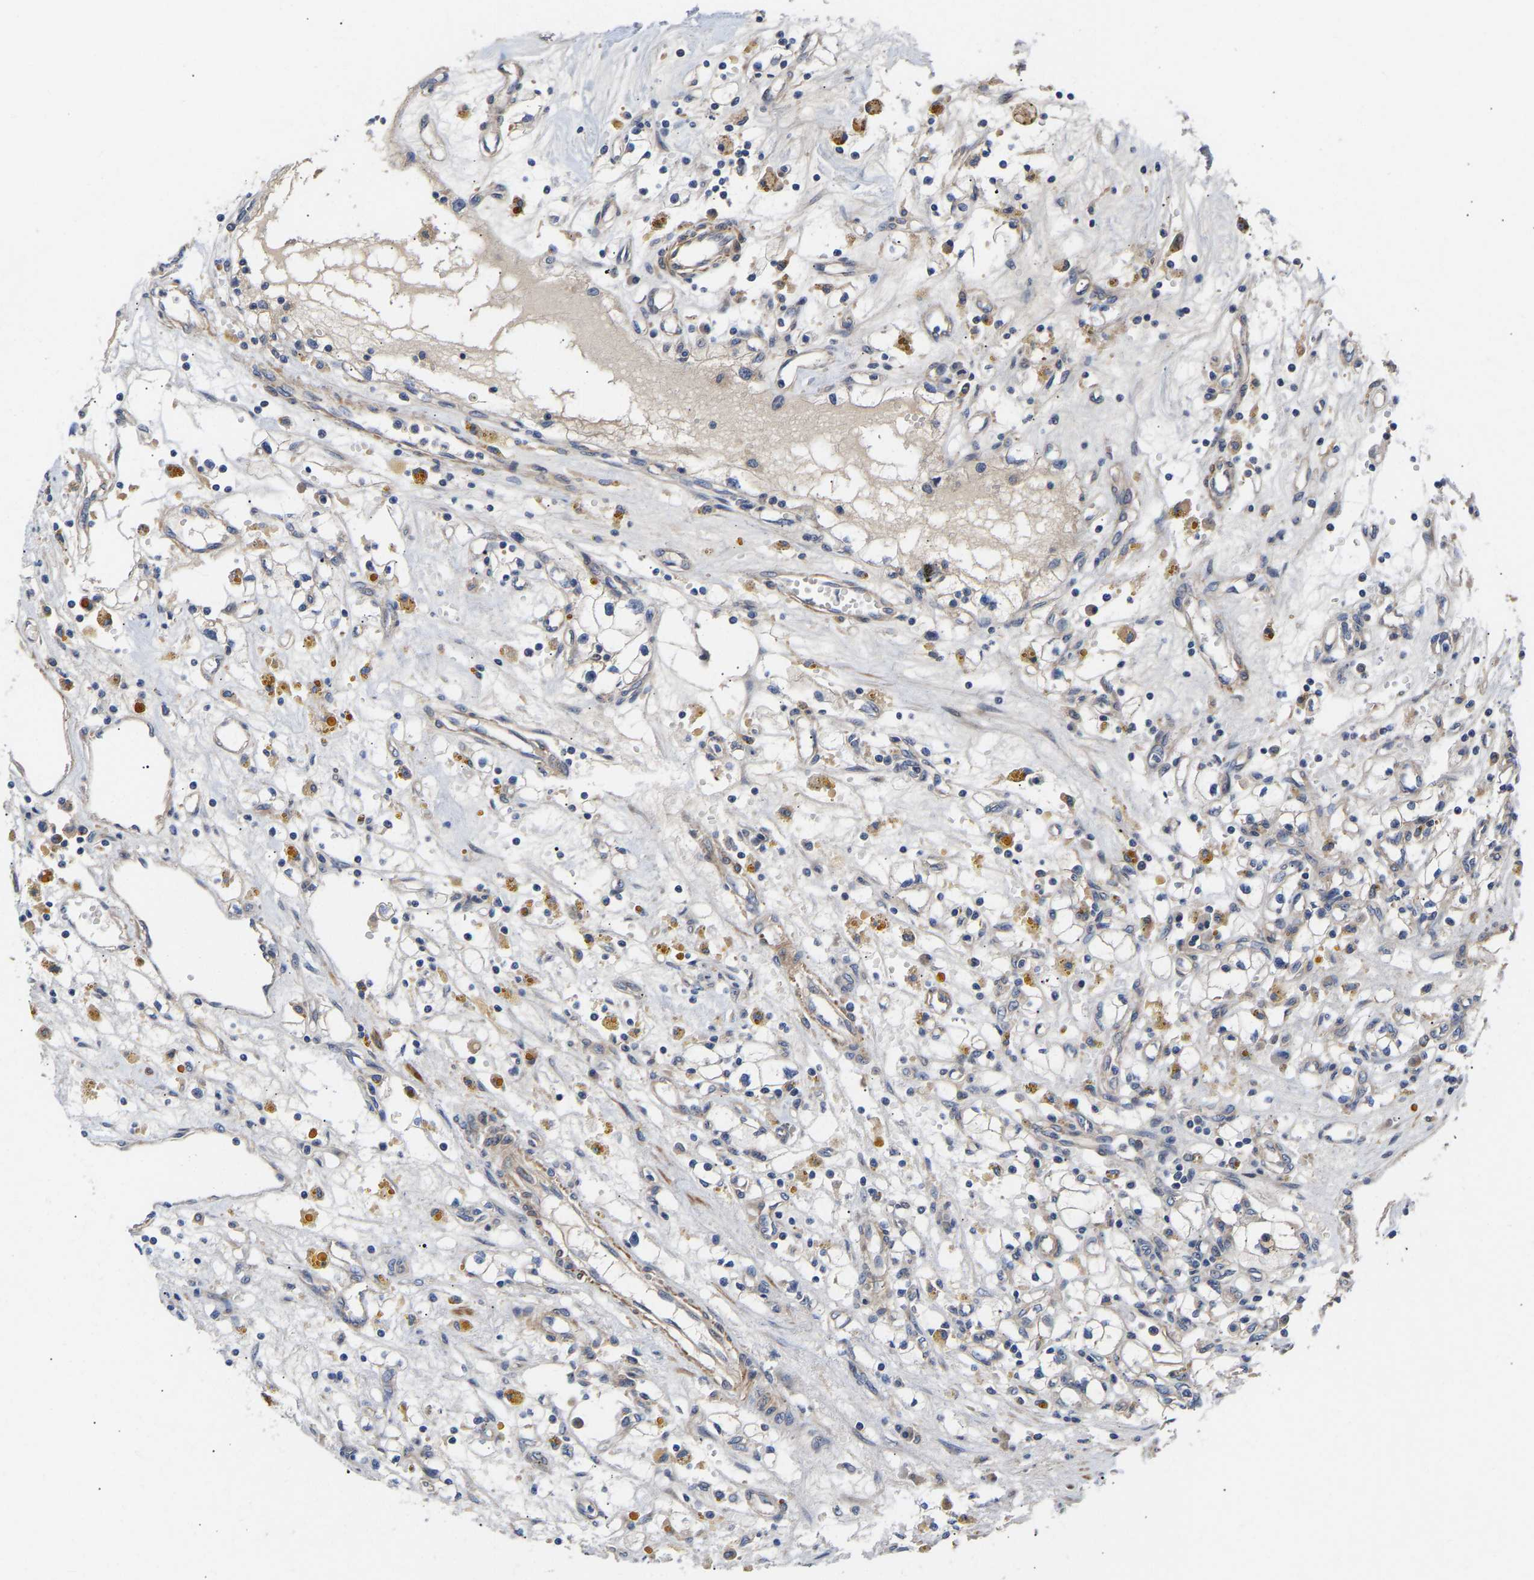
{"staining": {"intensity": "negative", "quantity": "none", "location": "none"}, "tissue": "renal cancer", "cell_type": "Tumor cells", "image_type": "cancer", "snomed": [{"axis": "morphology", "description": "Adenocarcinoma, NOS"}, {"axis": "topography", "description": "Kidney"}], "caption": "This image is of adenocarcinoma (renal) stained with IHC to label a protein in brown with the nuclei are counter-stained blue. There is no staining in tumor cells.", "gene": "KASH5", "patient": {"sex": "male", "age": 56}}